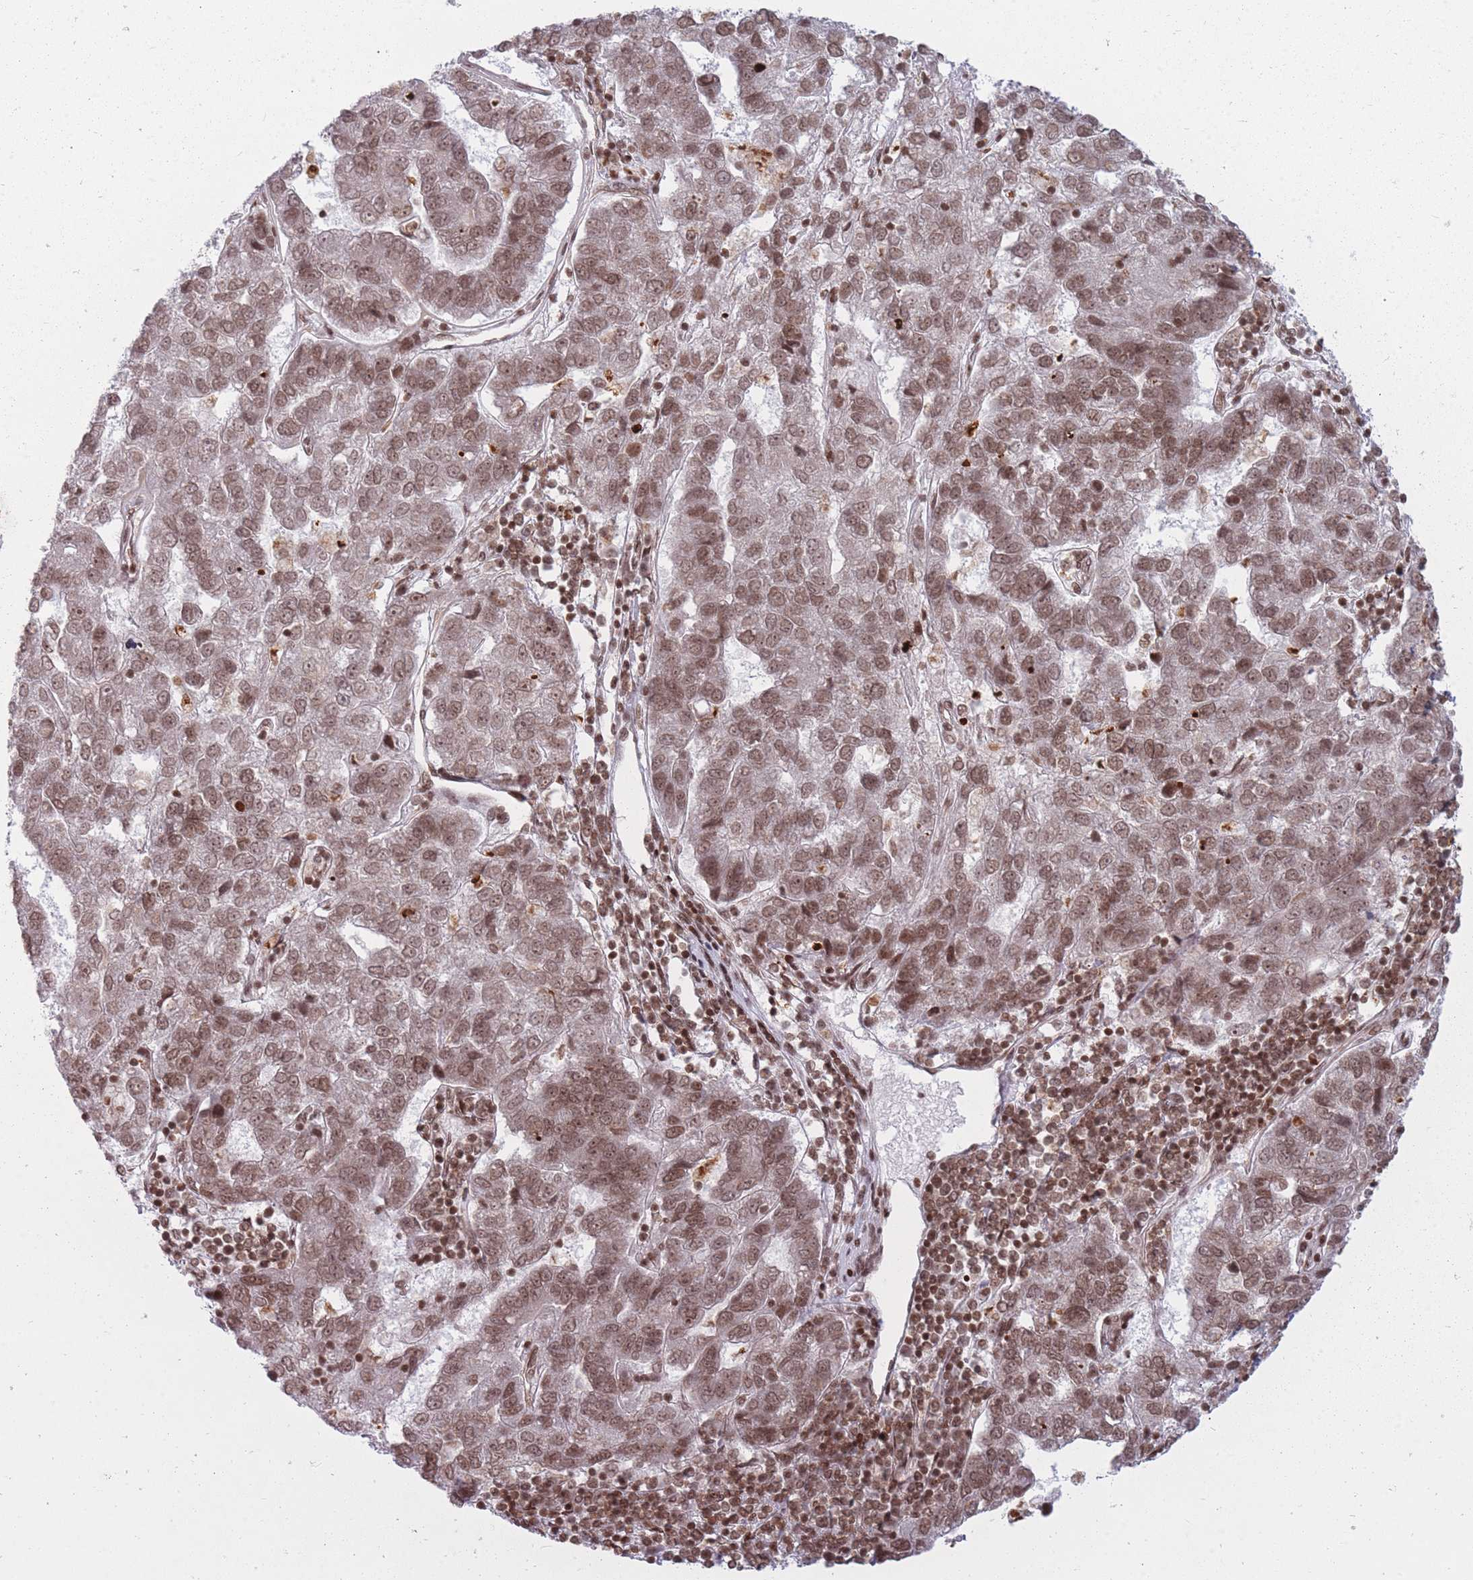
{"staining": {"intensity": "moderate", "quantity": ">75%", "location": "nuclear"}, "tissue": "pancreatic cancer", "cell_type": "Tumor cells", "image_type": "cancer", "snomed": [{"axis": "morphology", "description": "Adenocarcinoma, NOS"}, {"axis": "topography", "description": "Pancreas"}], "caption": "Pancreatic cancer stained for a protein (brown) shows moderate nuclear positive positivity in approximately >75% of tumor cells.", "gene": "TMC6", "patient": {"sex": "female", "age": 61}}